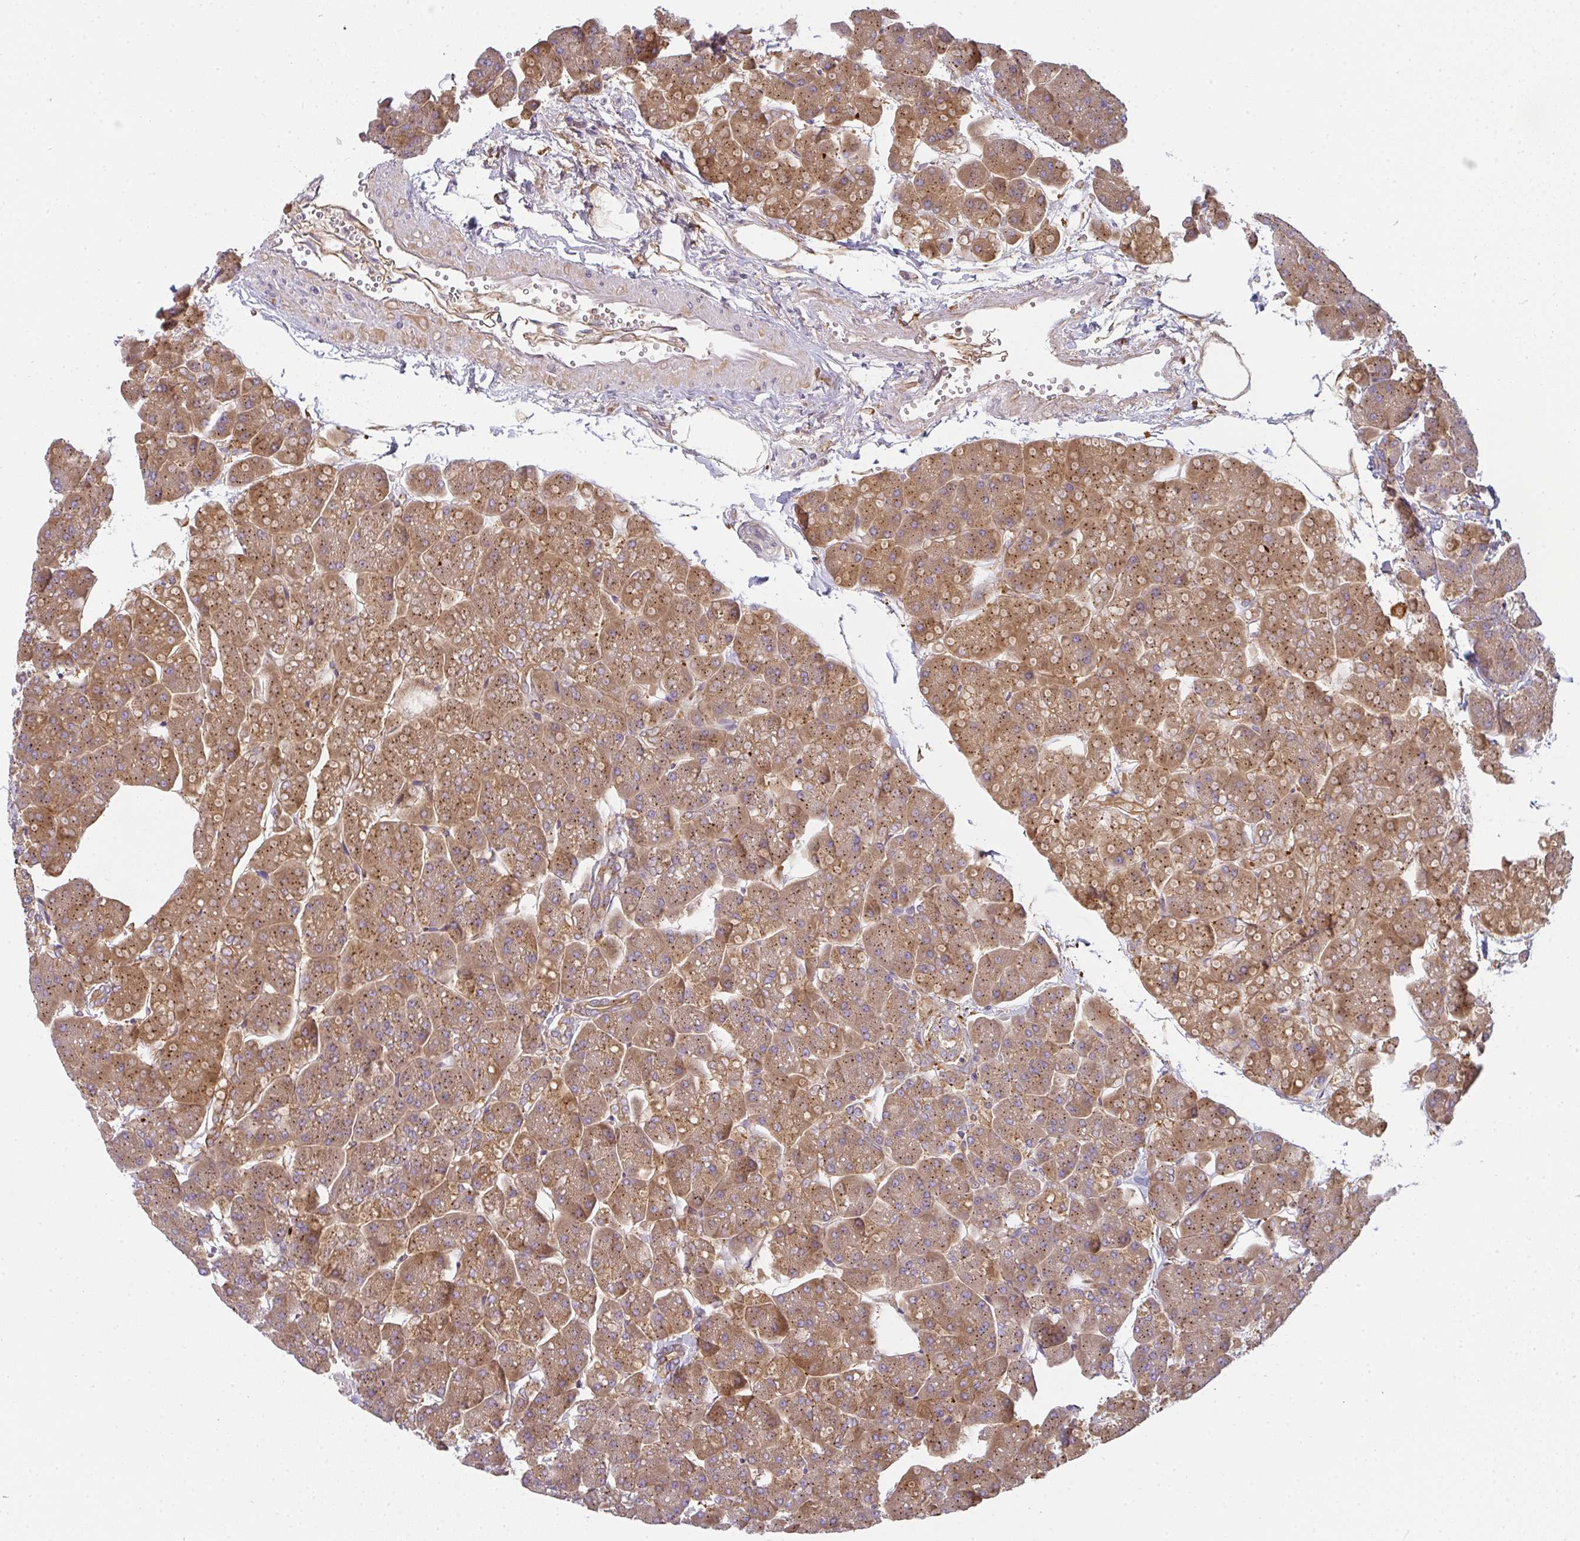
{"staining": {"intensity": "moderate", "quantity": ">75%", "location": "cytoplasmic/membranous"}, "tissue": "pancreas", "cell_type": "Exocrine glandular cells", "image_type": "normal", "snomed": [{"axis": "morphology", "description": "Normal tissue, NOS"}, {"axis": "topography", "description": "Pancreas"}, {"axis": "topography", "description": "Peripheral nerve tissue"}], "caption": "Brown immunohistochemical staining in unremarkable pancreas shows moderate cytoplasmic/membranous expression in approximately >75% of exocrine glandular cells. Nuclei are stained in blue.", "gene": "SNX5", "patient": {"sex": "male", "age": 54}}